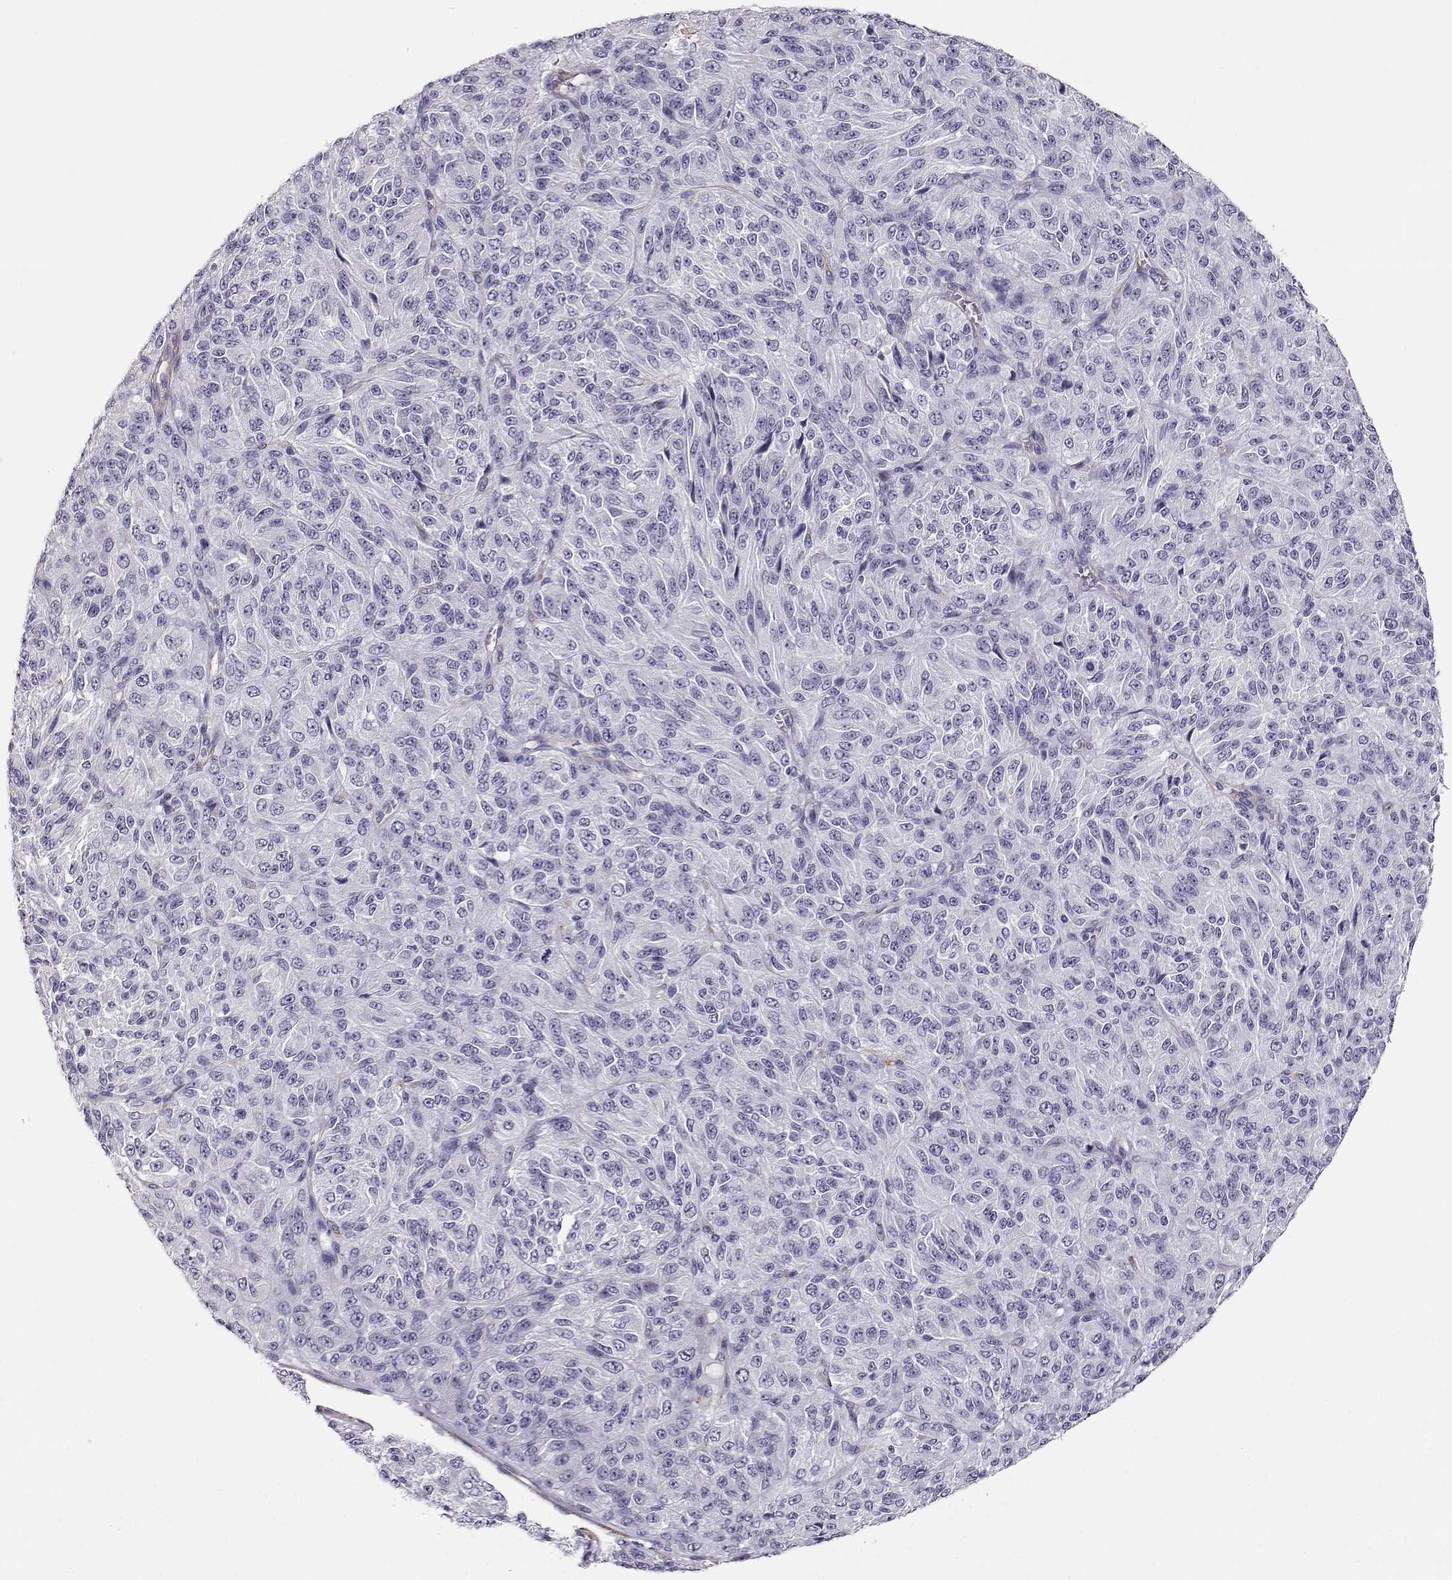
{"staining": {"intensity": "negative", "quantity": "none", "location": "none"}, "tissue": "melanoma", "cell_type": "Tumor cells", "image_type": "cancer", "snomed": [{"axis": "morphology", "description": "Malignant melanoma, Metastatic site"}, {"axis": "topography", "description": "Brain"}], "caption": "A histopathology image of human malignant melanoma (metastatic site) is negative for staining in tumor cells. (IHC, brightfield microscopy, high magnification).", "gene": "RBM44", "patient": {"sex": "female", "age": 56}}